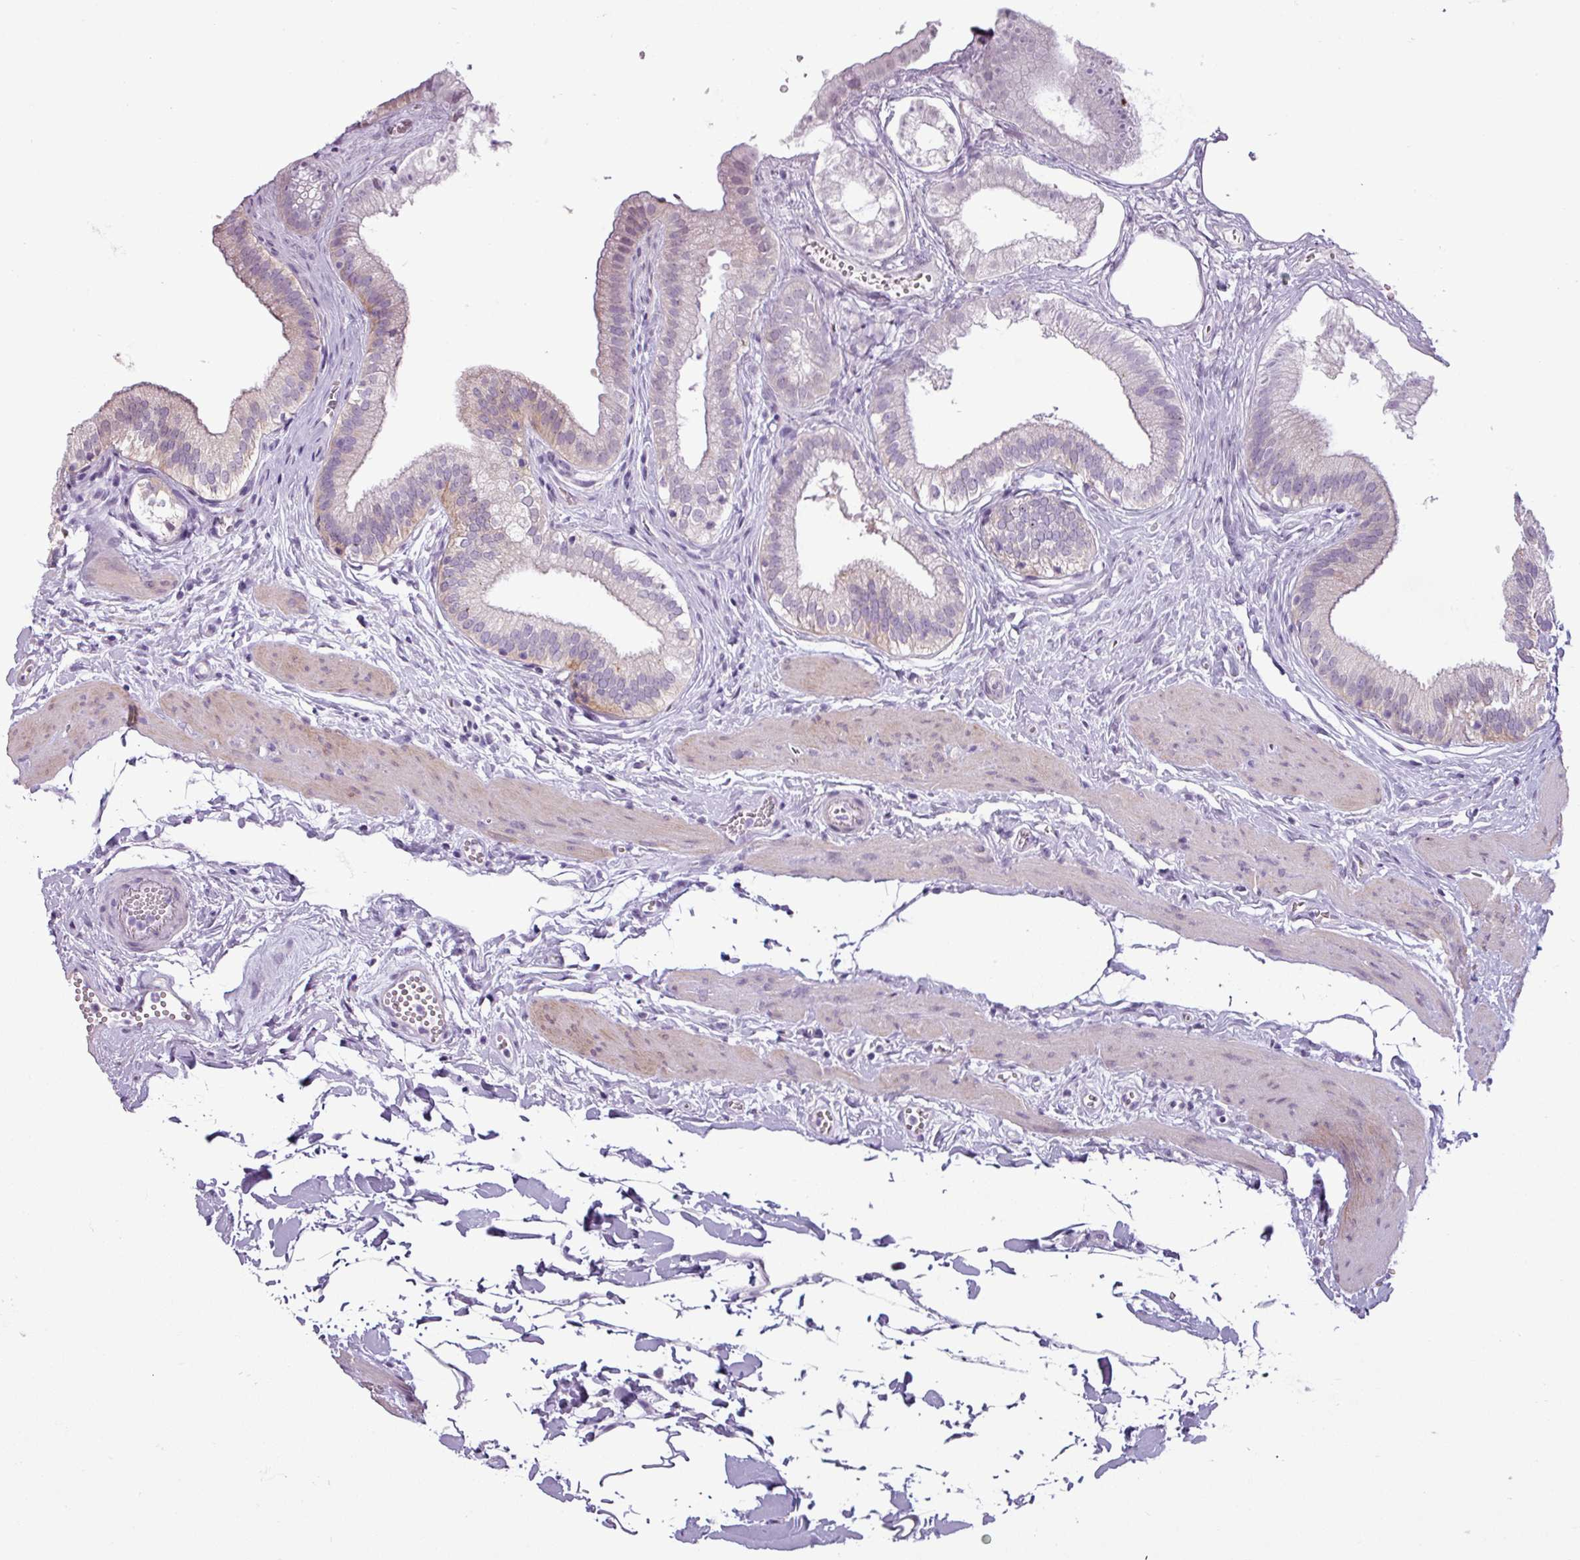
{"staining": {"intensity": "weak", "quantity": "<25%", "location": "nuclear"}, "tissue": "gallbladder", "cell_type": "Glandular cells", "image_type": "normal", "snomed": [{"axis": "morphology", "description": "Normal tissue, NOS"}, {"axis": "topography", "description": "Gallbladder"}], "caption": "Immunohistochemistry micrograph of unremarkable gallbladder stained for a protein (brown), which shows no expression in glandular cells. (Immunohistochemistry, brightfield microscopy, high magnification).", "gene": "ATP10A", "patient": {"sex": "female", "age": 54}}